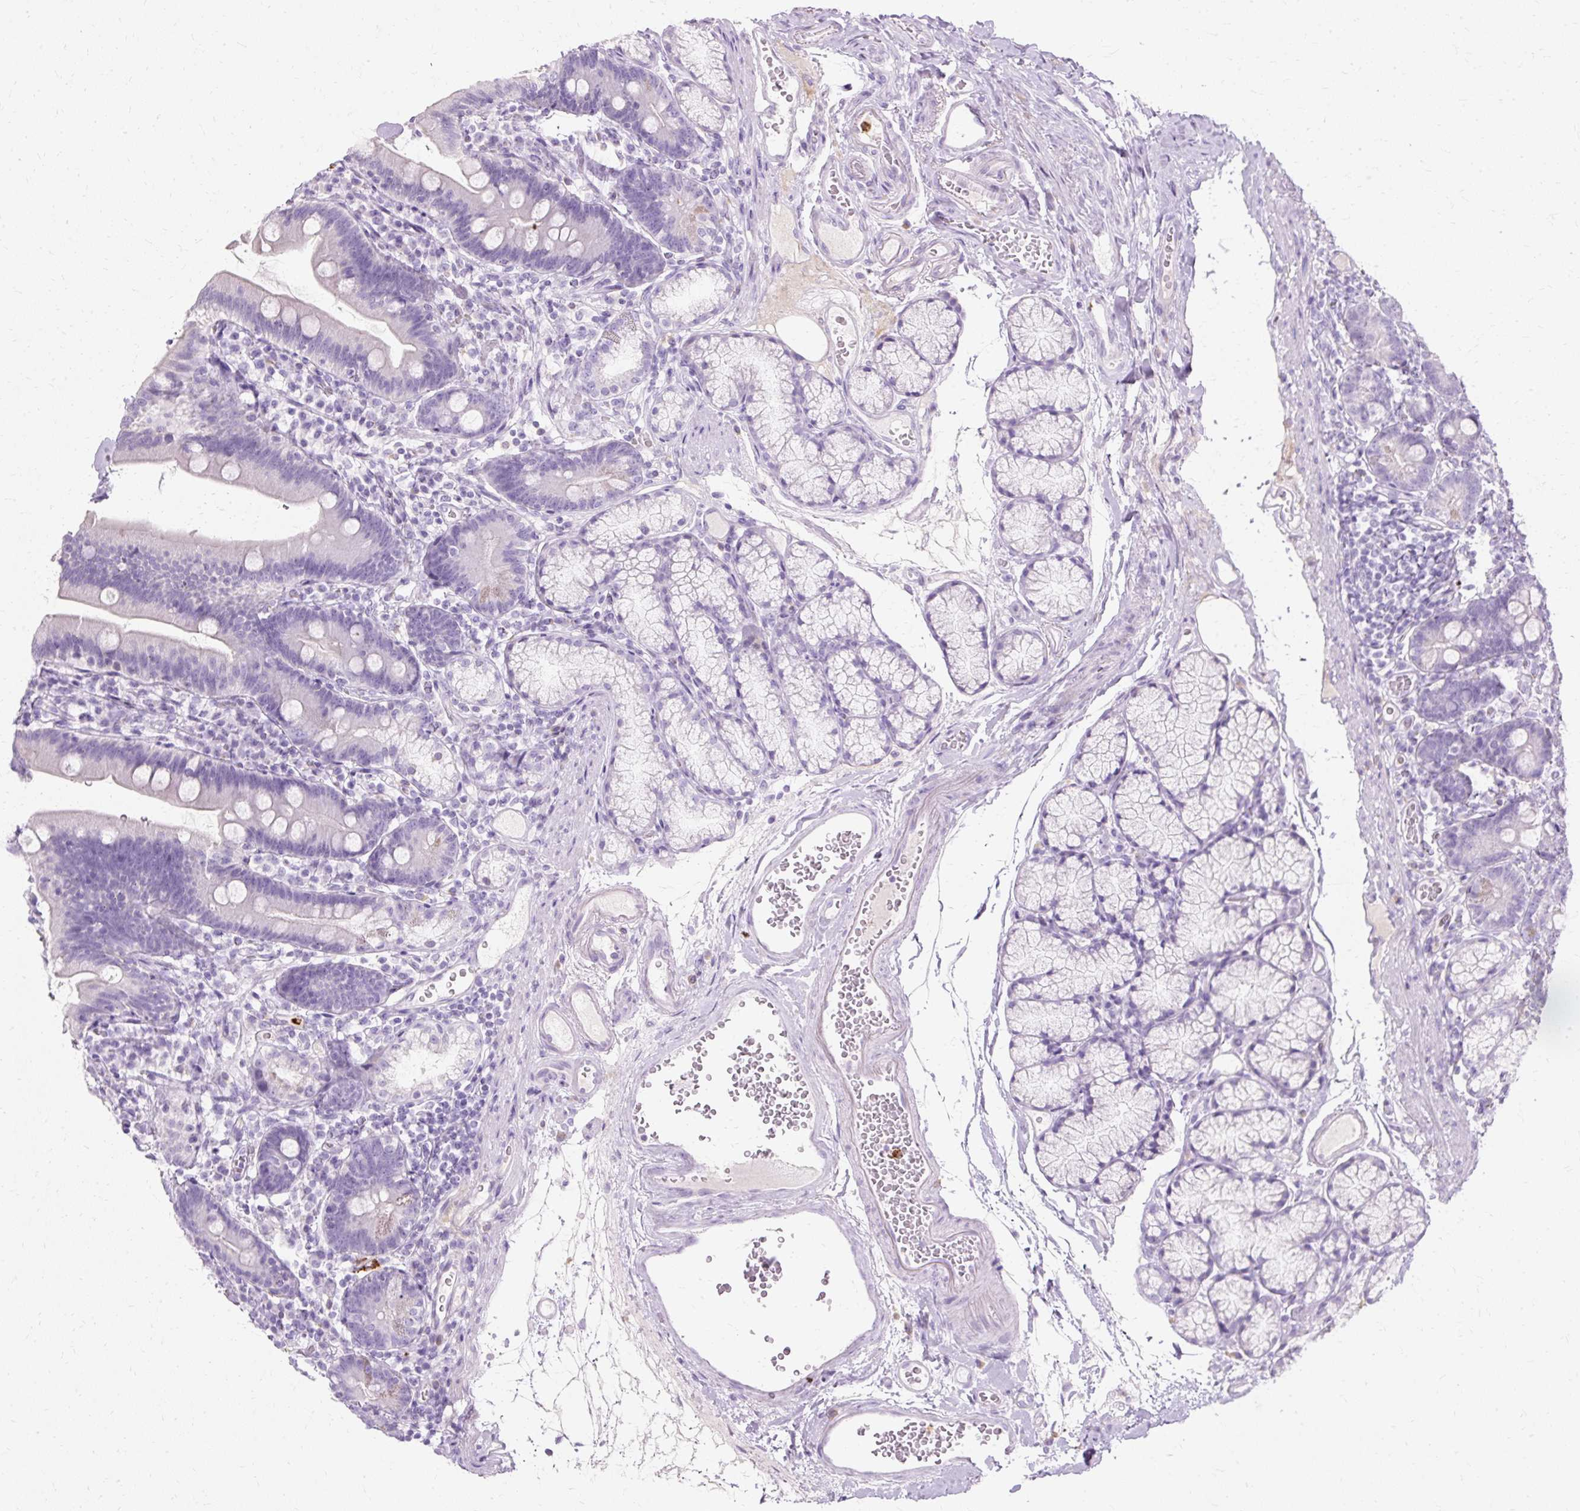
{"staining": {"intensity": "negative", "quantity": "none", "location": "none"}, "tissue": "duodenum", "cell_type": "Glandular cells", "image_type": "normal", "snomed": [{"axis": "morphology", "description": "Normal tissue, NOS"}, {"axis": "topography", "description": "Duodenum"}], "caption": "High power microscopy photomicrograph of an IHC photomicrograph of benign duodenum, revealing no significant positivity in glandular cells. (Brightfield microscopy of DAB immunohistochemistry at high magnification).", "gene": "DEFA1B", "patient": {"sex": "female", "age": 67}}